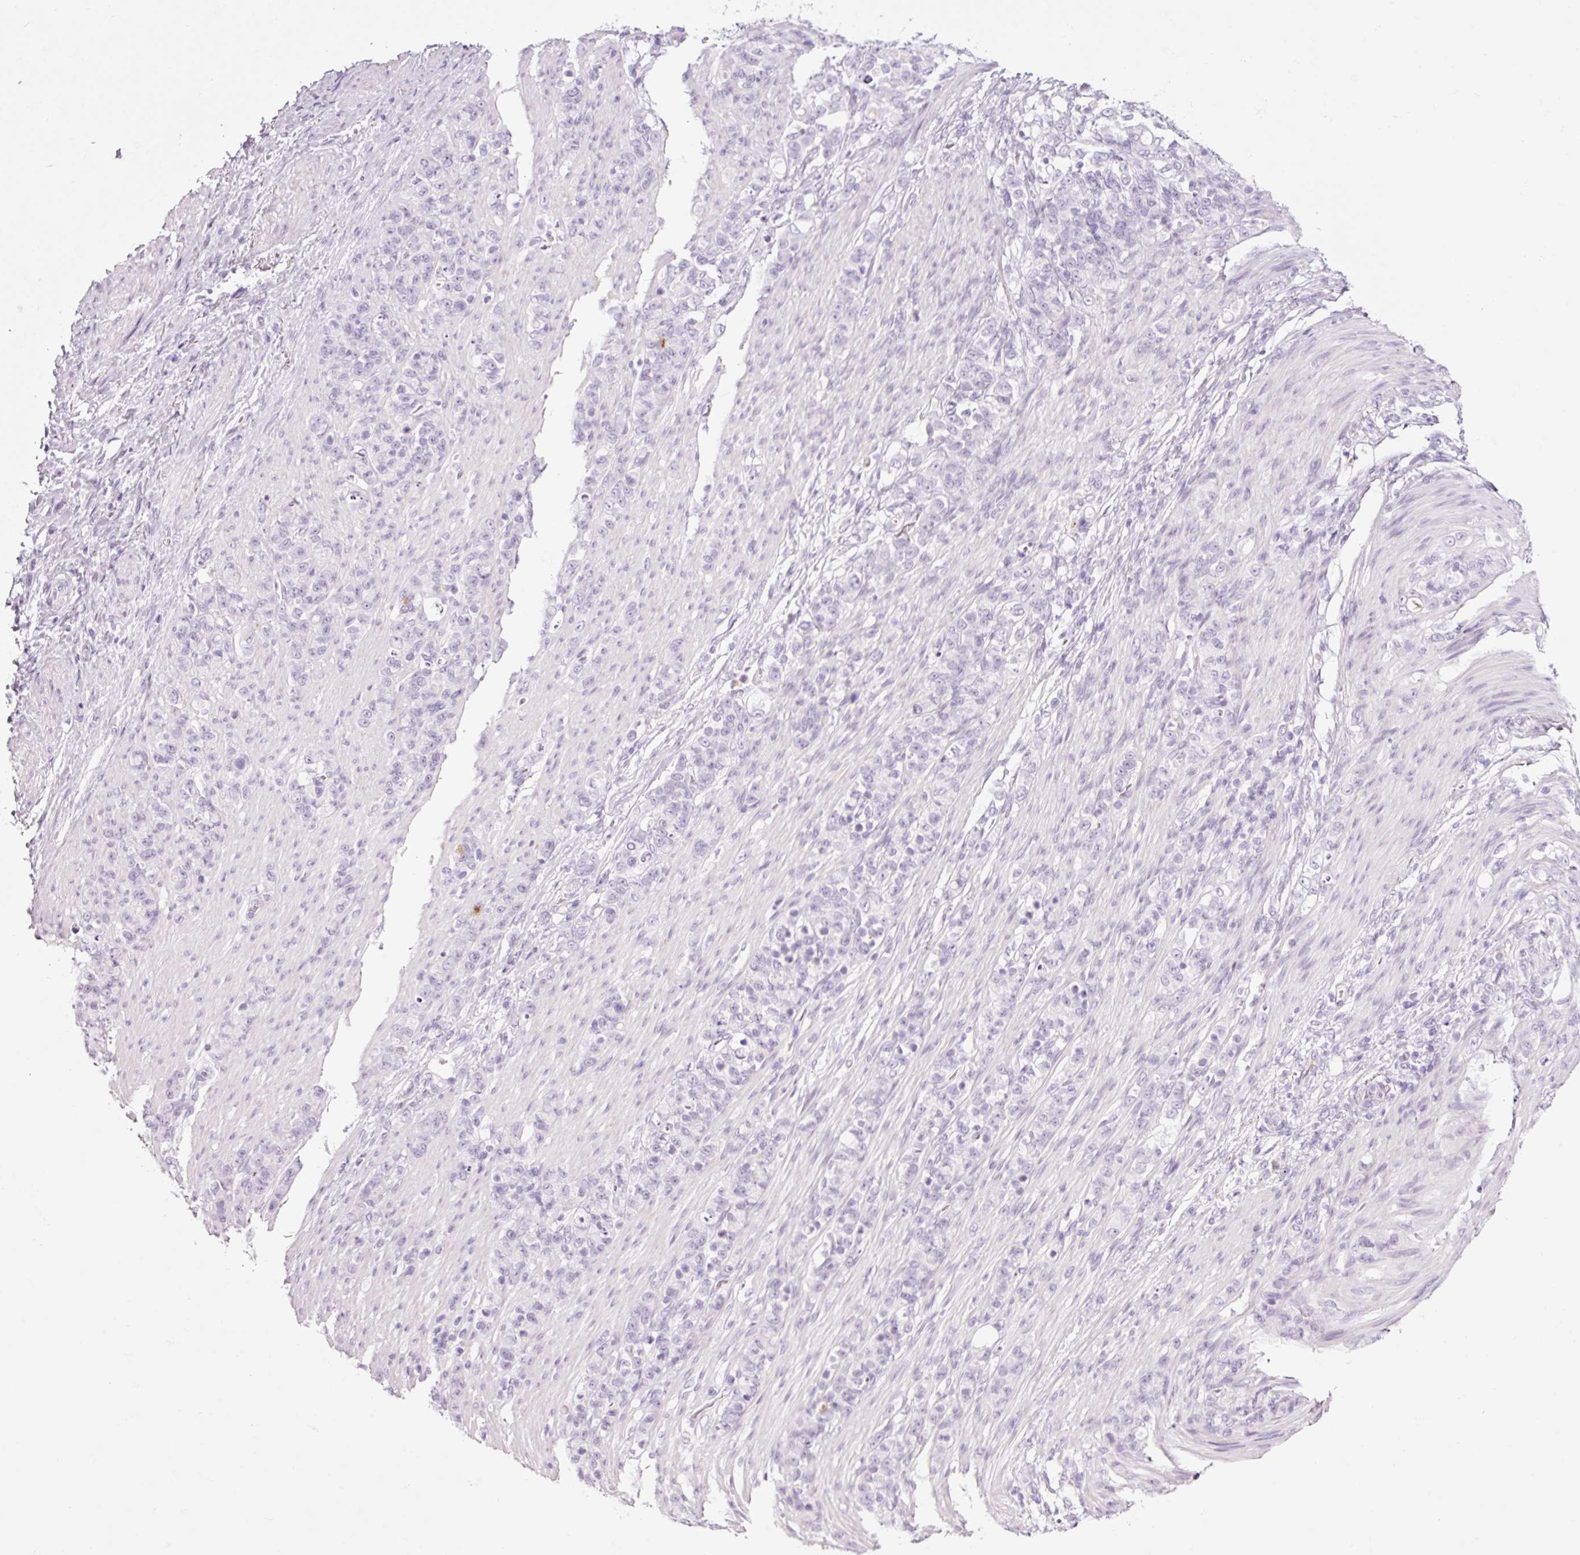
{"staining": {"intensity": "negative", "quantity": "none", "location": "none"}, "tissue": "stomach cancer", "cell_type": "Tumor cells", "image_type": "cancer", "snomed": [{"axis": "morphology", "description": "Adenocarcinoma, NOS"}, {"axis": "topography", "description": "Stomach"}], "caption": "The micrograph demonstrates no significant positivity in tumor cells of adenocarcinoma (stomach).", "gene": "KLF1", "patient": {"sex": "female", "age": 79}}